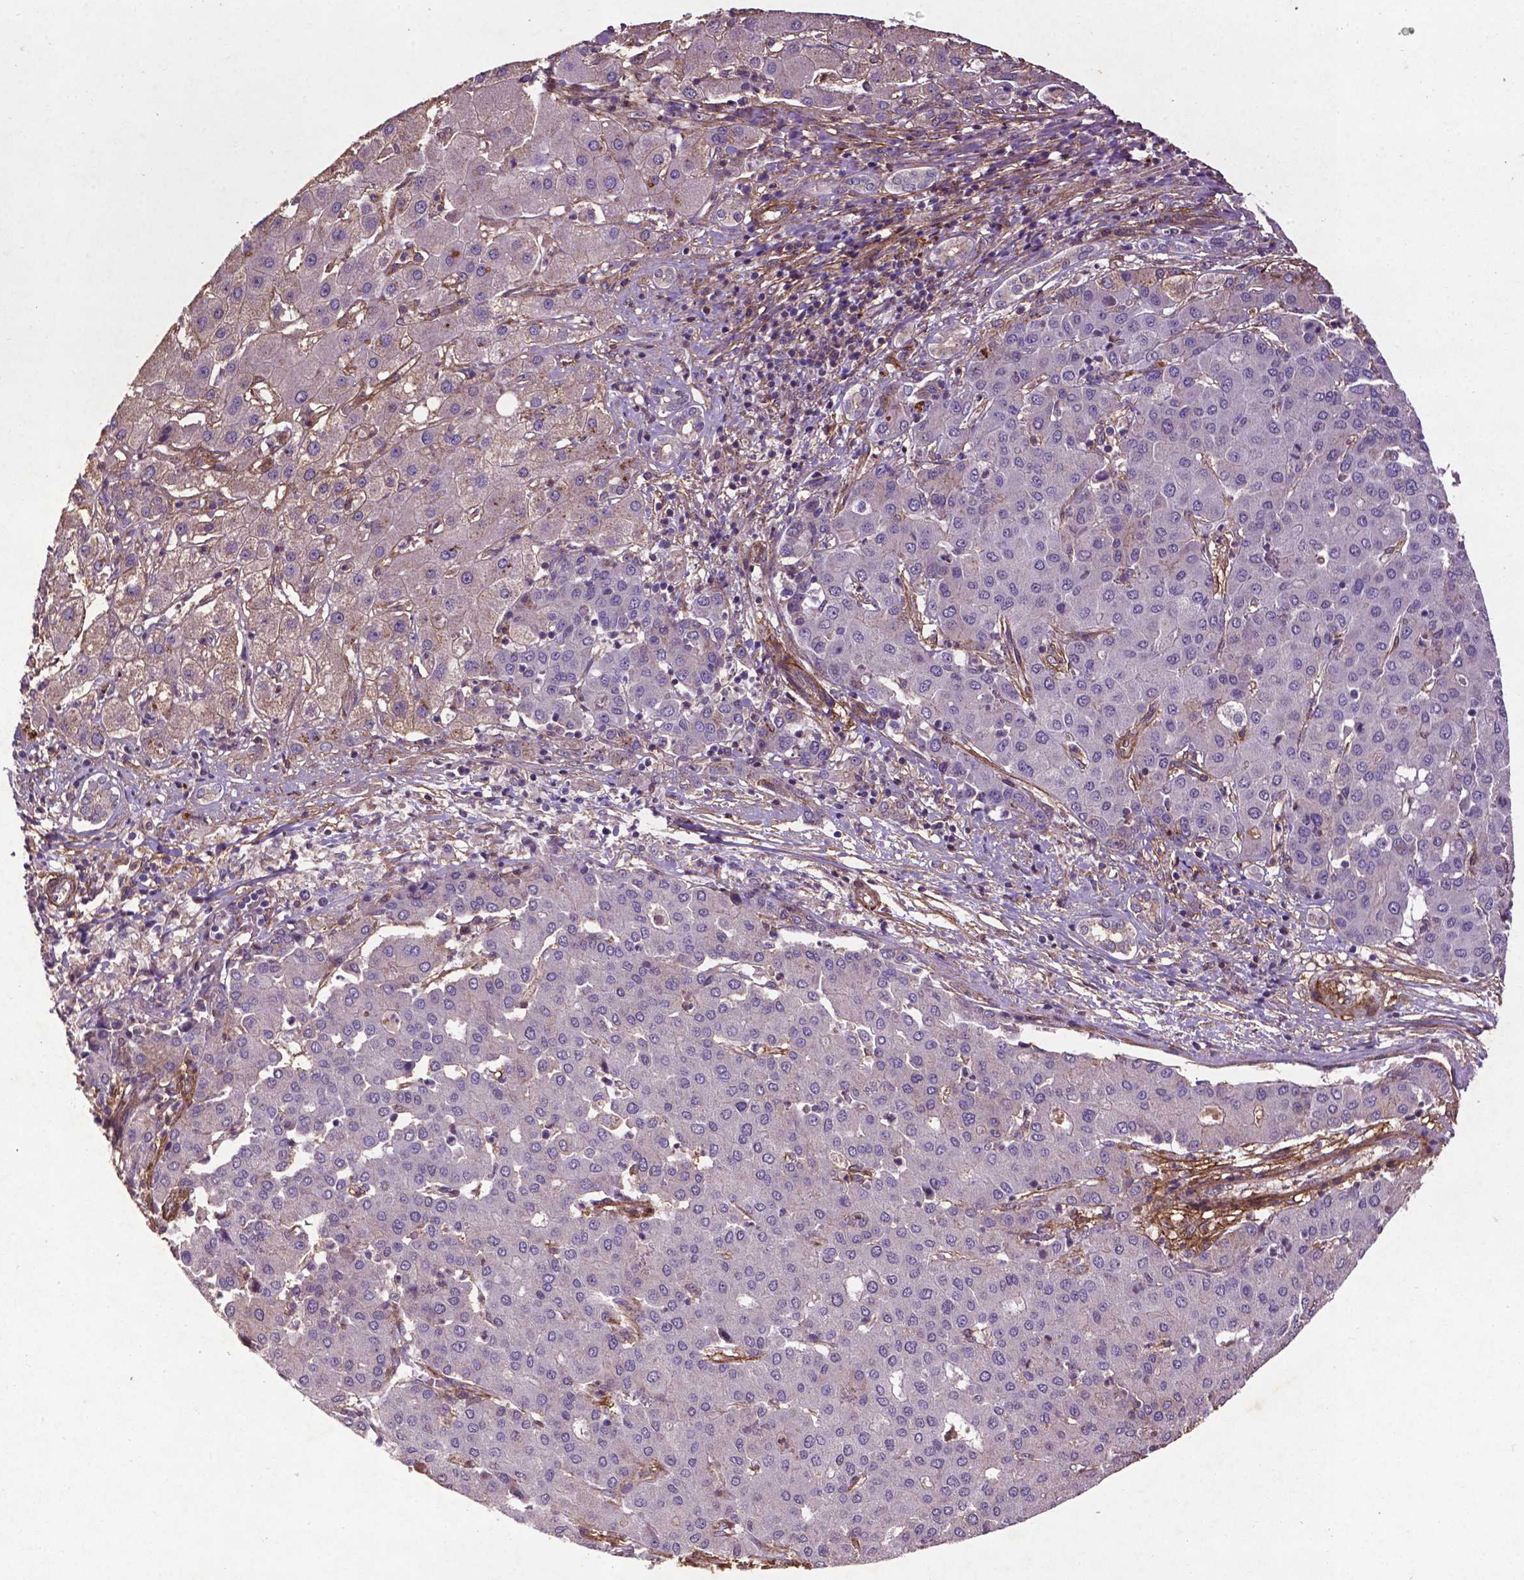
{"staining": {"intensity": "negative", "quantity": "none", "location": "none"}, "tissue": "liver cancer", "cell_type": "Tumor cells", "image_type": "cancer", "snomed": [{"axis": "morphology", "description": "Carcinoma, Hepatocellular, NOS"}, {"axis": "topography", "description": "Liver"}], "caption": "Protein analysis of liver cancer demonstrates no significant expression in tumor cells.", "gene": "RRAS", "patient": {"sex": "male", "age": 65}}